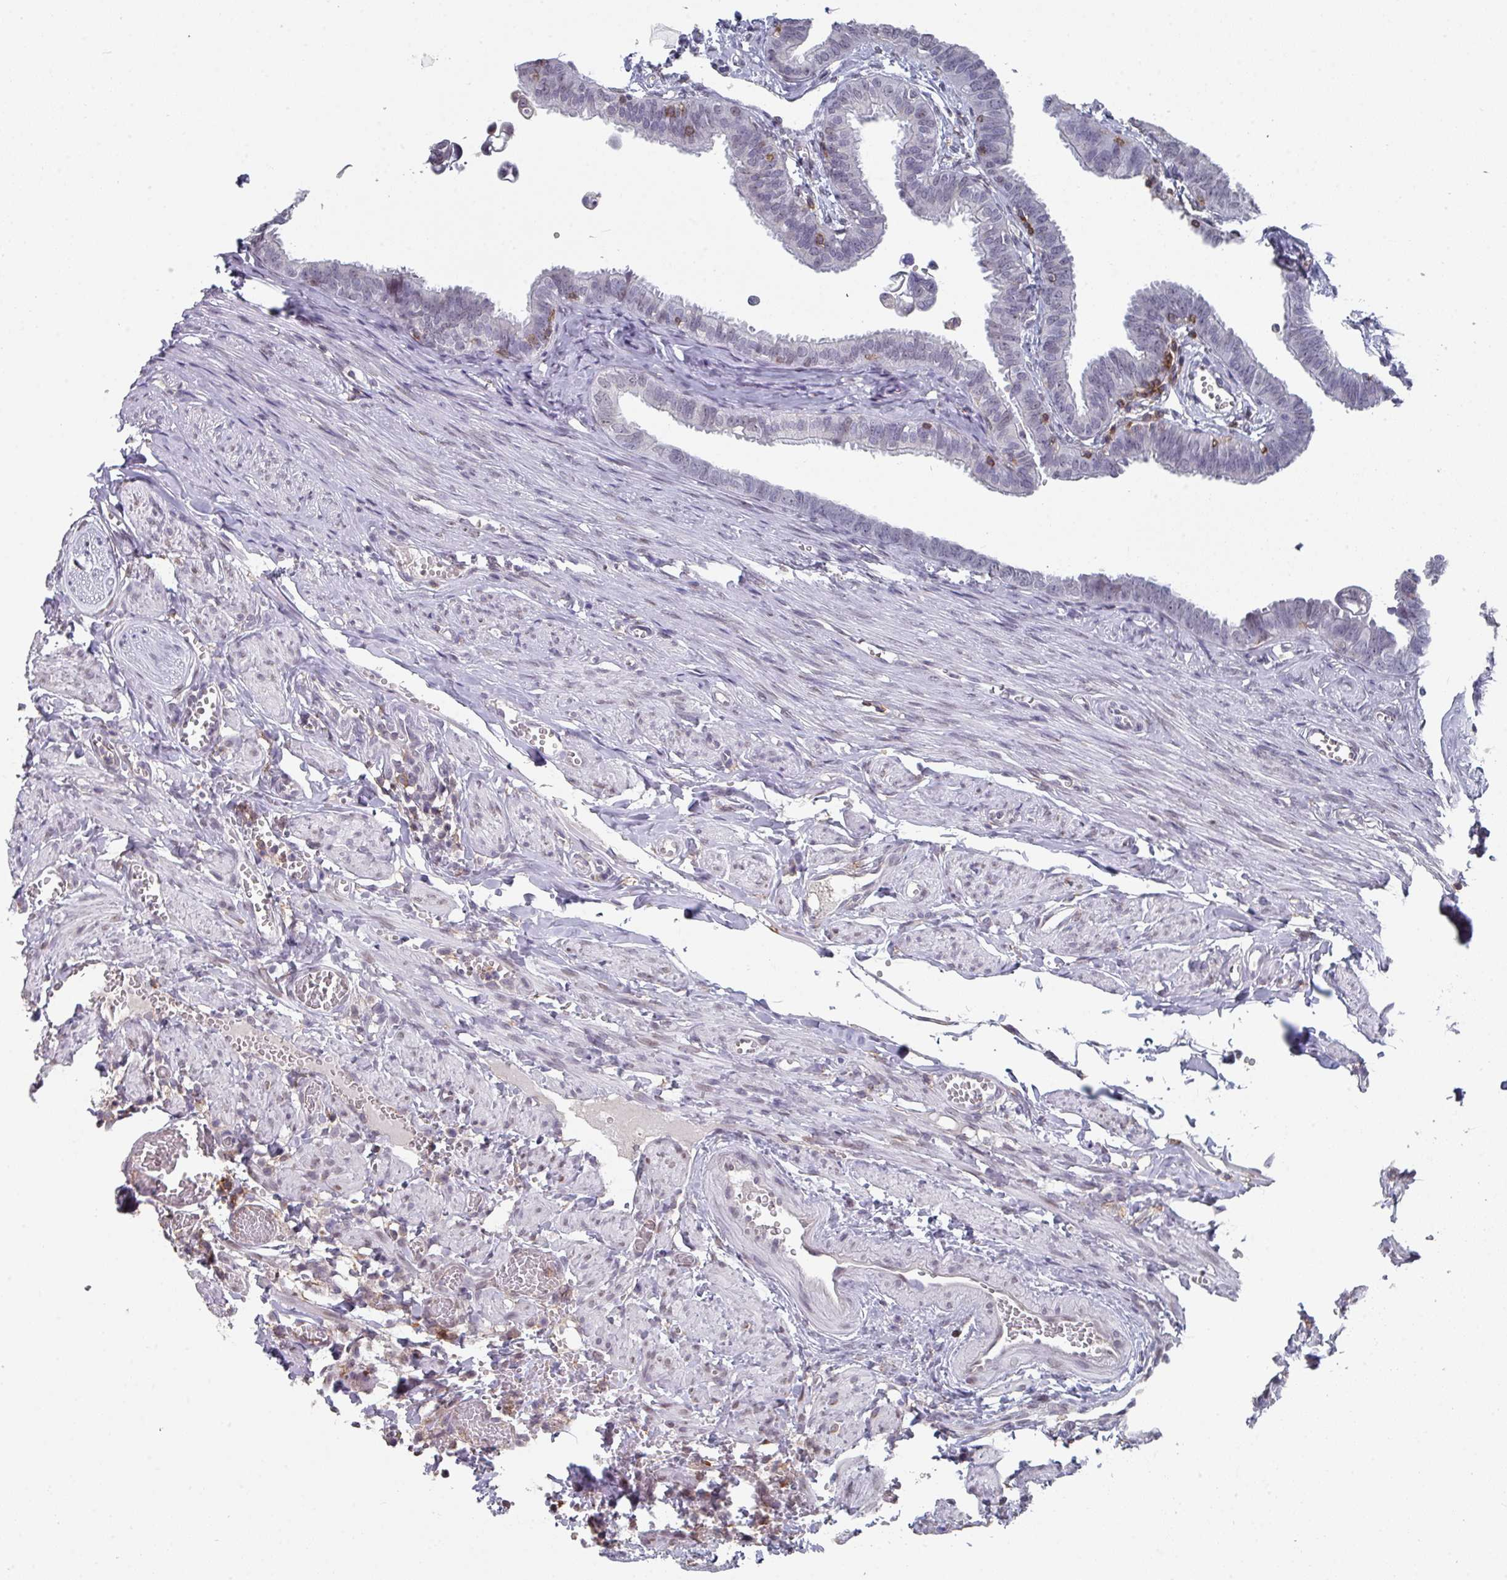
{"staining": {"intensity": "negative", "quantity": "none", "location": "none"}, "tissue": "fallopian tube", "cell_type": "Glandular cells", "image_type": "normal", "snomed": [{"axis": "morphology", "description": "Normal tissue, NOS"}, {"axis": "morphology", "description": "Carcinoma, NOS"}, {"axis": "topography", "description": "Fallopian tube"}, {"axis": "topography", "description": "Ovary"}], "caption": "Immunohistochemical staining of benign human fallopian tube reveals no significant staining in glandular cells. Brightfield microscopy of immunohistochemistry stained with DAB (3,3'-diaminobenzidine) (brown) and hematoxylin (blue), captured at high magnification.", "gene": "RASAL3", "patient": {"sex": "female", "age": 59}}